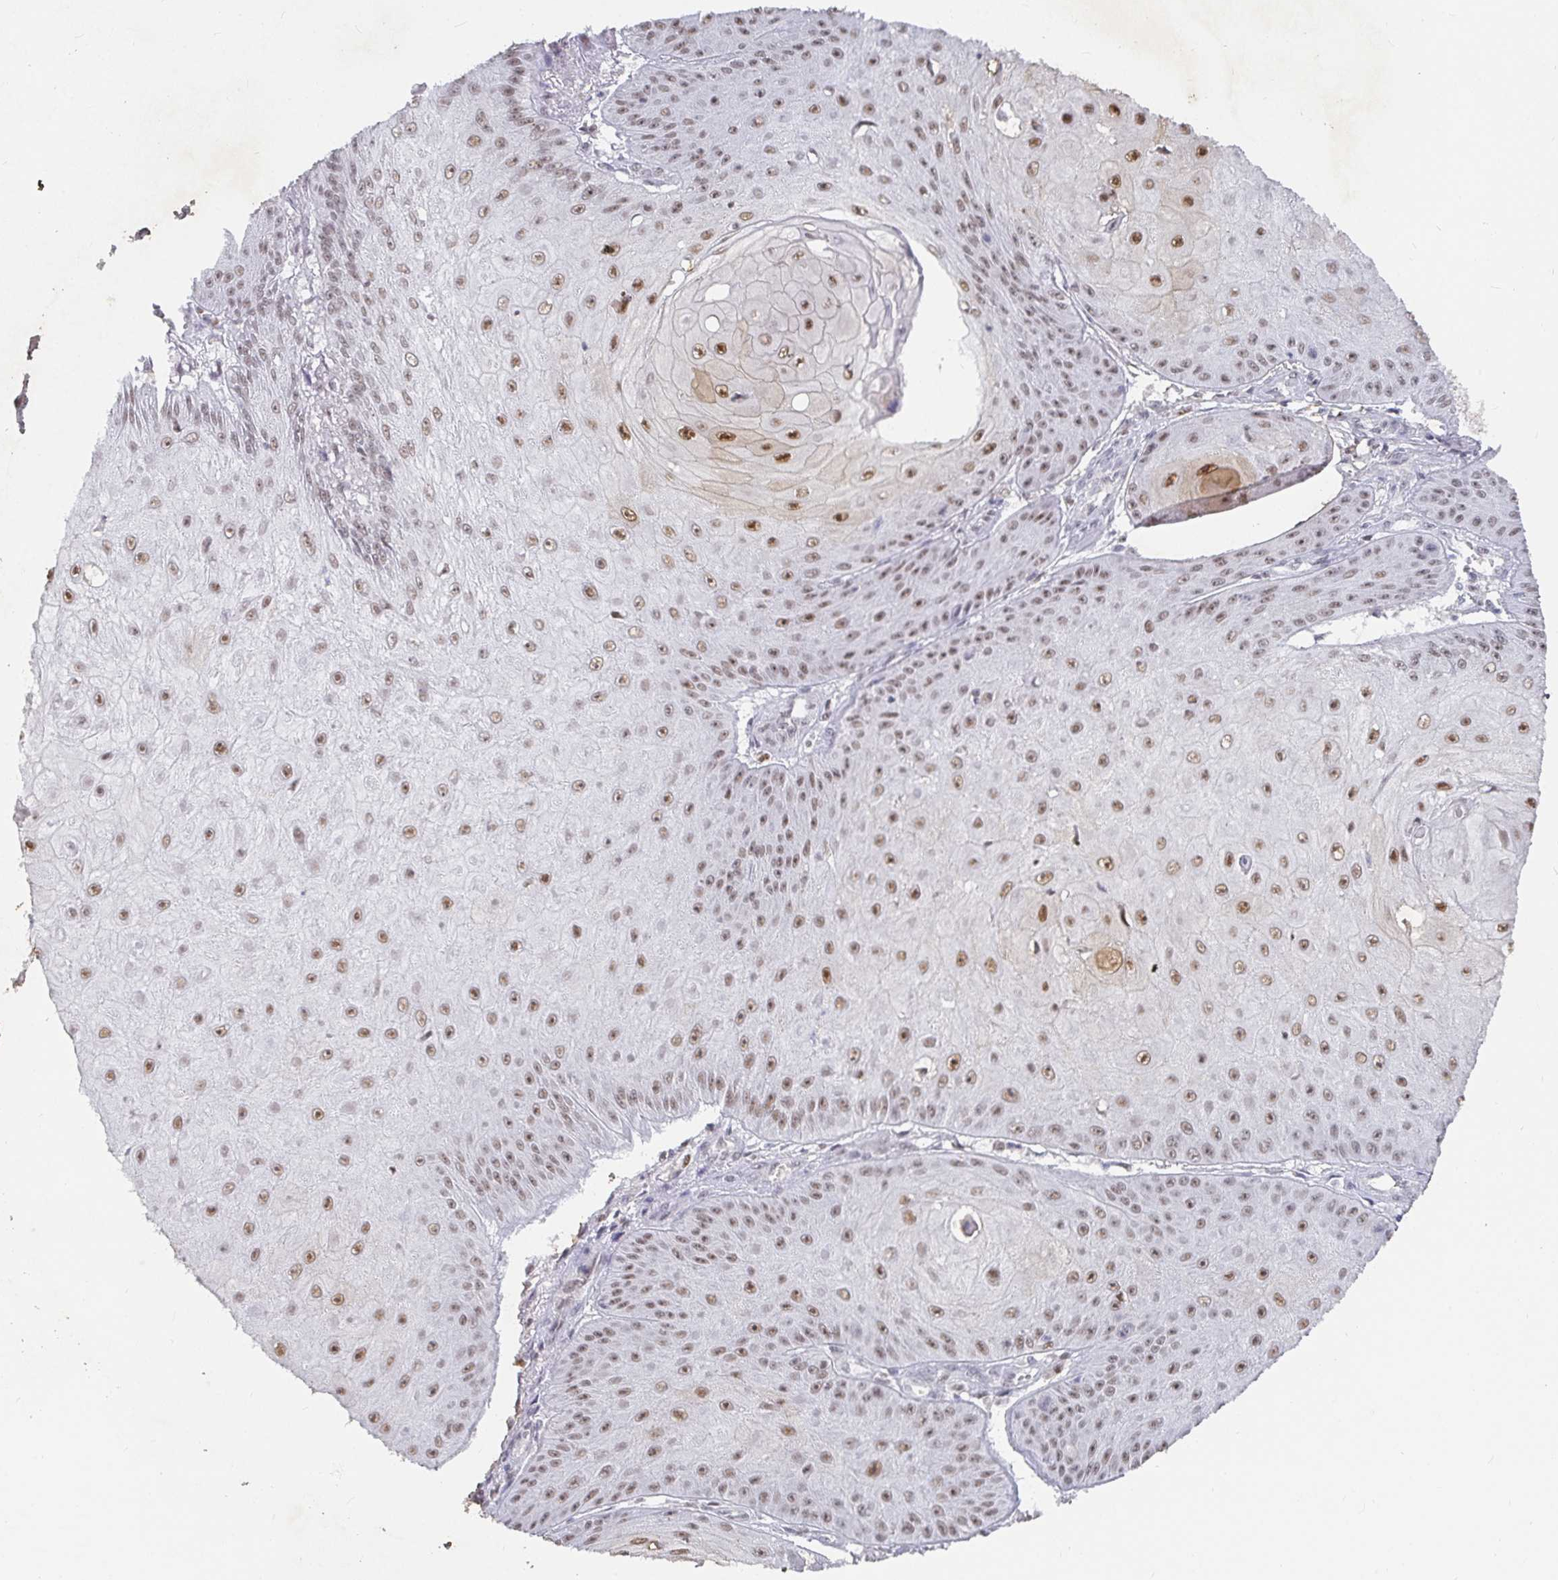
{"staining": {"intensity": "moderate", "quantity": ">75%", "location": "nuclear"}, "tissue": "skin cancer", "cell_type": "Tumor cells", "image_type": "cancer", "snomed": [{"axis": "morphology", "description": "Squamous cell carcinoma, NOS"}, {"axis": "topography", "description": "Skin"}], "caption": "Protein staining displays moderate nuclear staining in approximately >75% of tumor cells in skin cancer (squamous cell carcinoma). (DAB (3,3'-diaminobenzidine) IHC, brown staining for protein, blue staining for nuclei).", "gene": "RCOR1", "patient": {"sex": "male", "age": 70}}